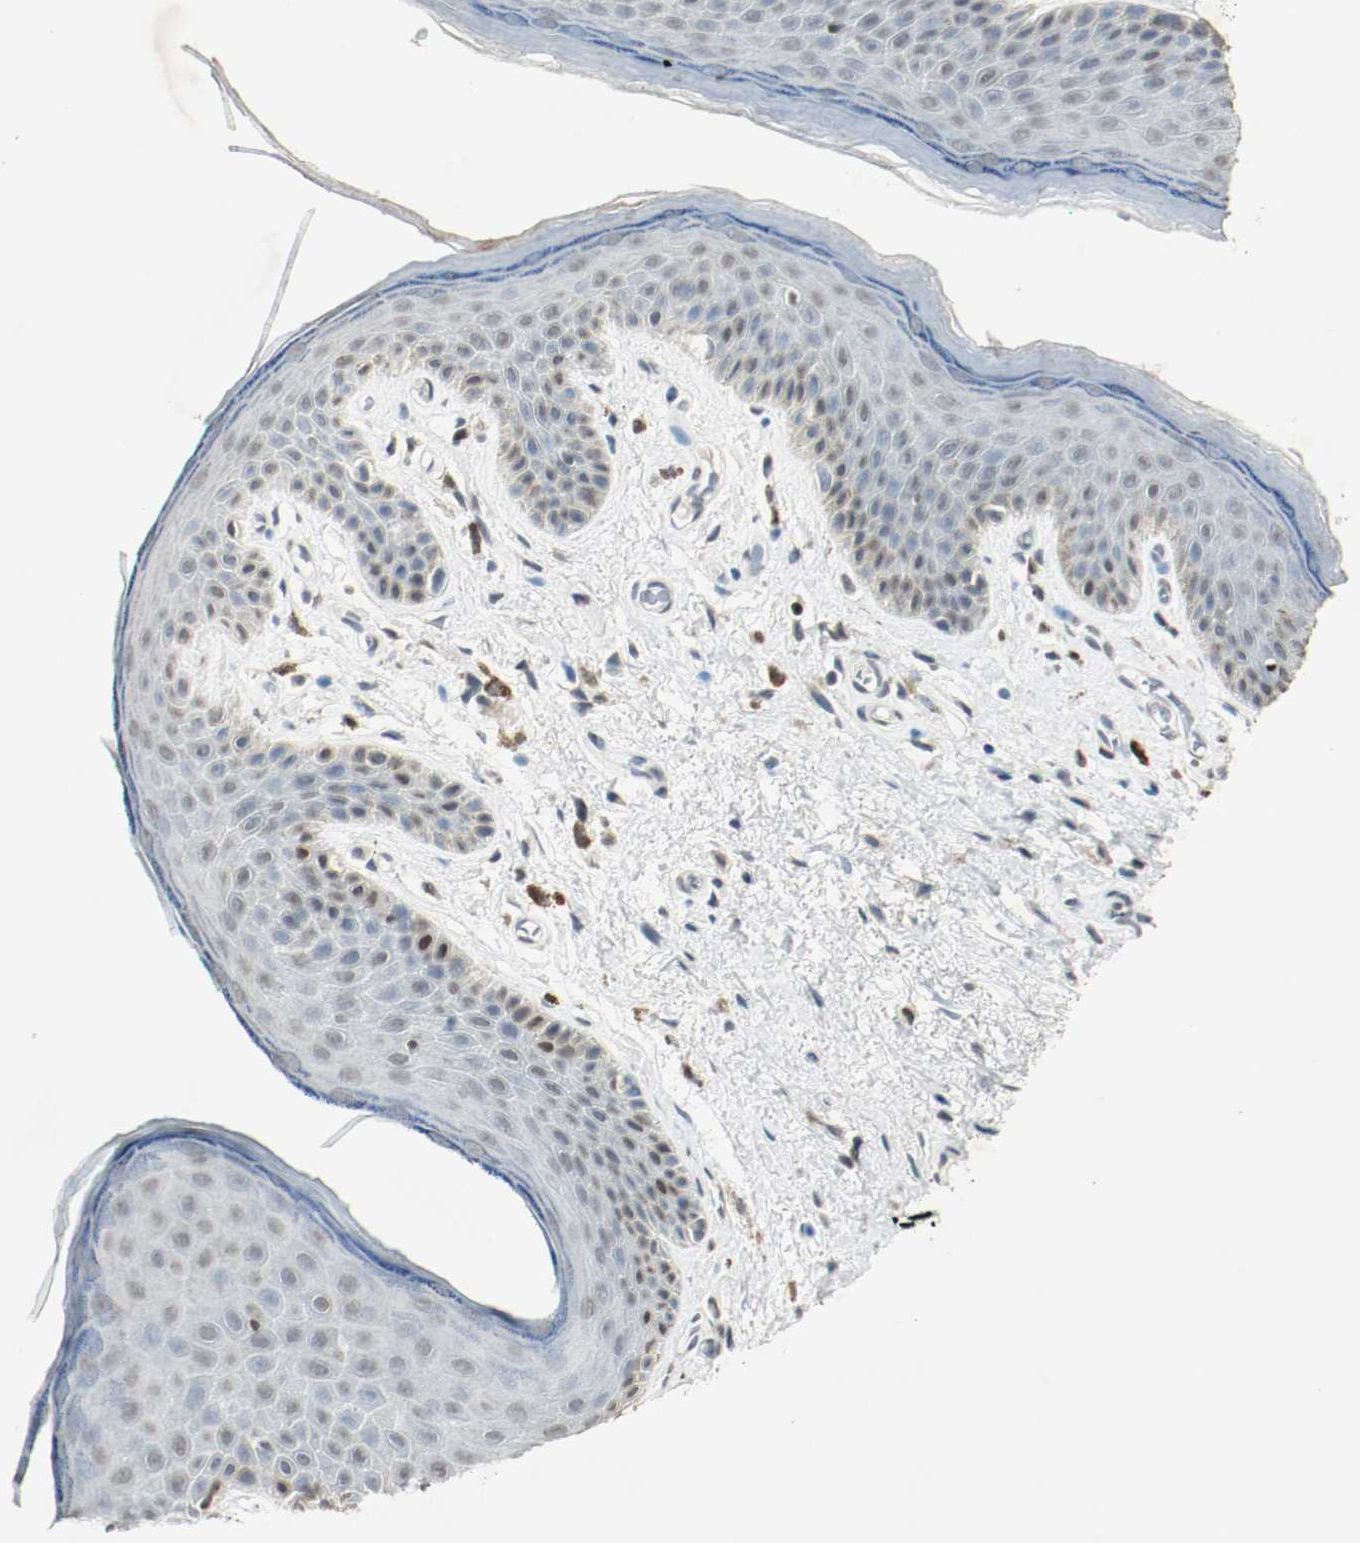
{"staining": {"intensity": "moderate", "quantity": "<25%", "location": "nuclear"}, "tissue": "skin", "cell_type": "Epidermal cells", "image_type": "normal", "snomed": [{"axis": "morphology", "description": "Normal tissue, NOS"}, {"axis": "topography", "description": "Anal"}], "caption": "This histopathology image shows immunohistochemistry (IHC) staining of unremarkable human skin, with low moderate nuclear positivity in approximately <25% of epidermal cells.", "gene": "DNMT1", "patient": {"sex": "male", "age": 74}}